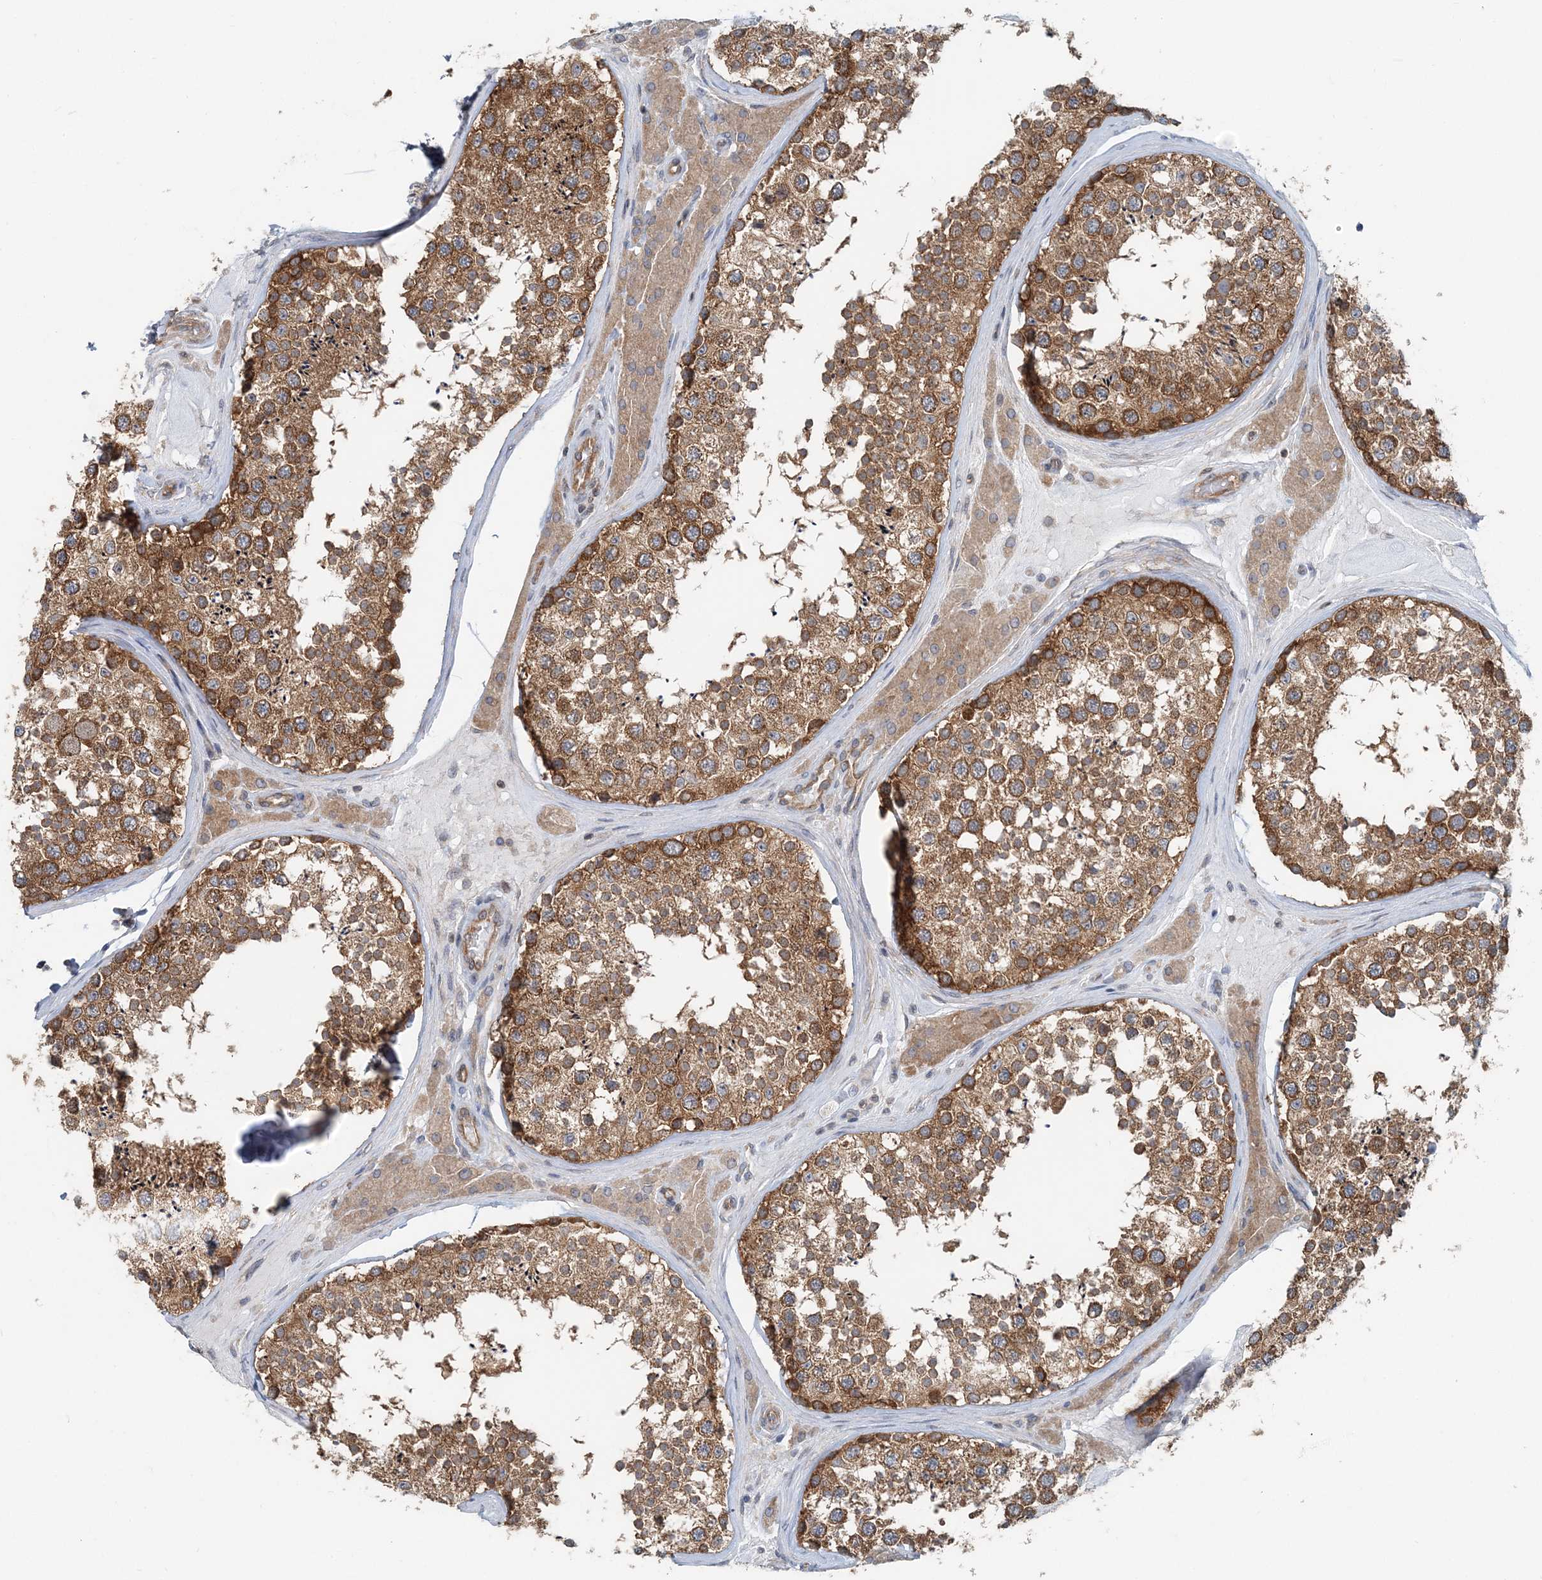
{"staining": {"intensity": "moderate", "quantity": ">75%", "location": "cytoplasmic/membranous"}, "tissue": "testis", "cell_type": "Cells in seminiferous ducts", "image_type": "normal", "snomed": [{"axis": "morphology", "description": "Normal tissue, NOS"}, {"axis": "topography", "description": "Testis"}], "caption": "Normal testis demonstrates moderate cytoplasmic/membranous staining in about >75% of cells in seminiferous ducts, visualized by immunohistochemistry.", "gene": "MOB4", "patient": {"sex": "male", "age": 46}}